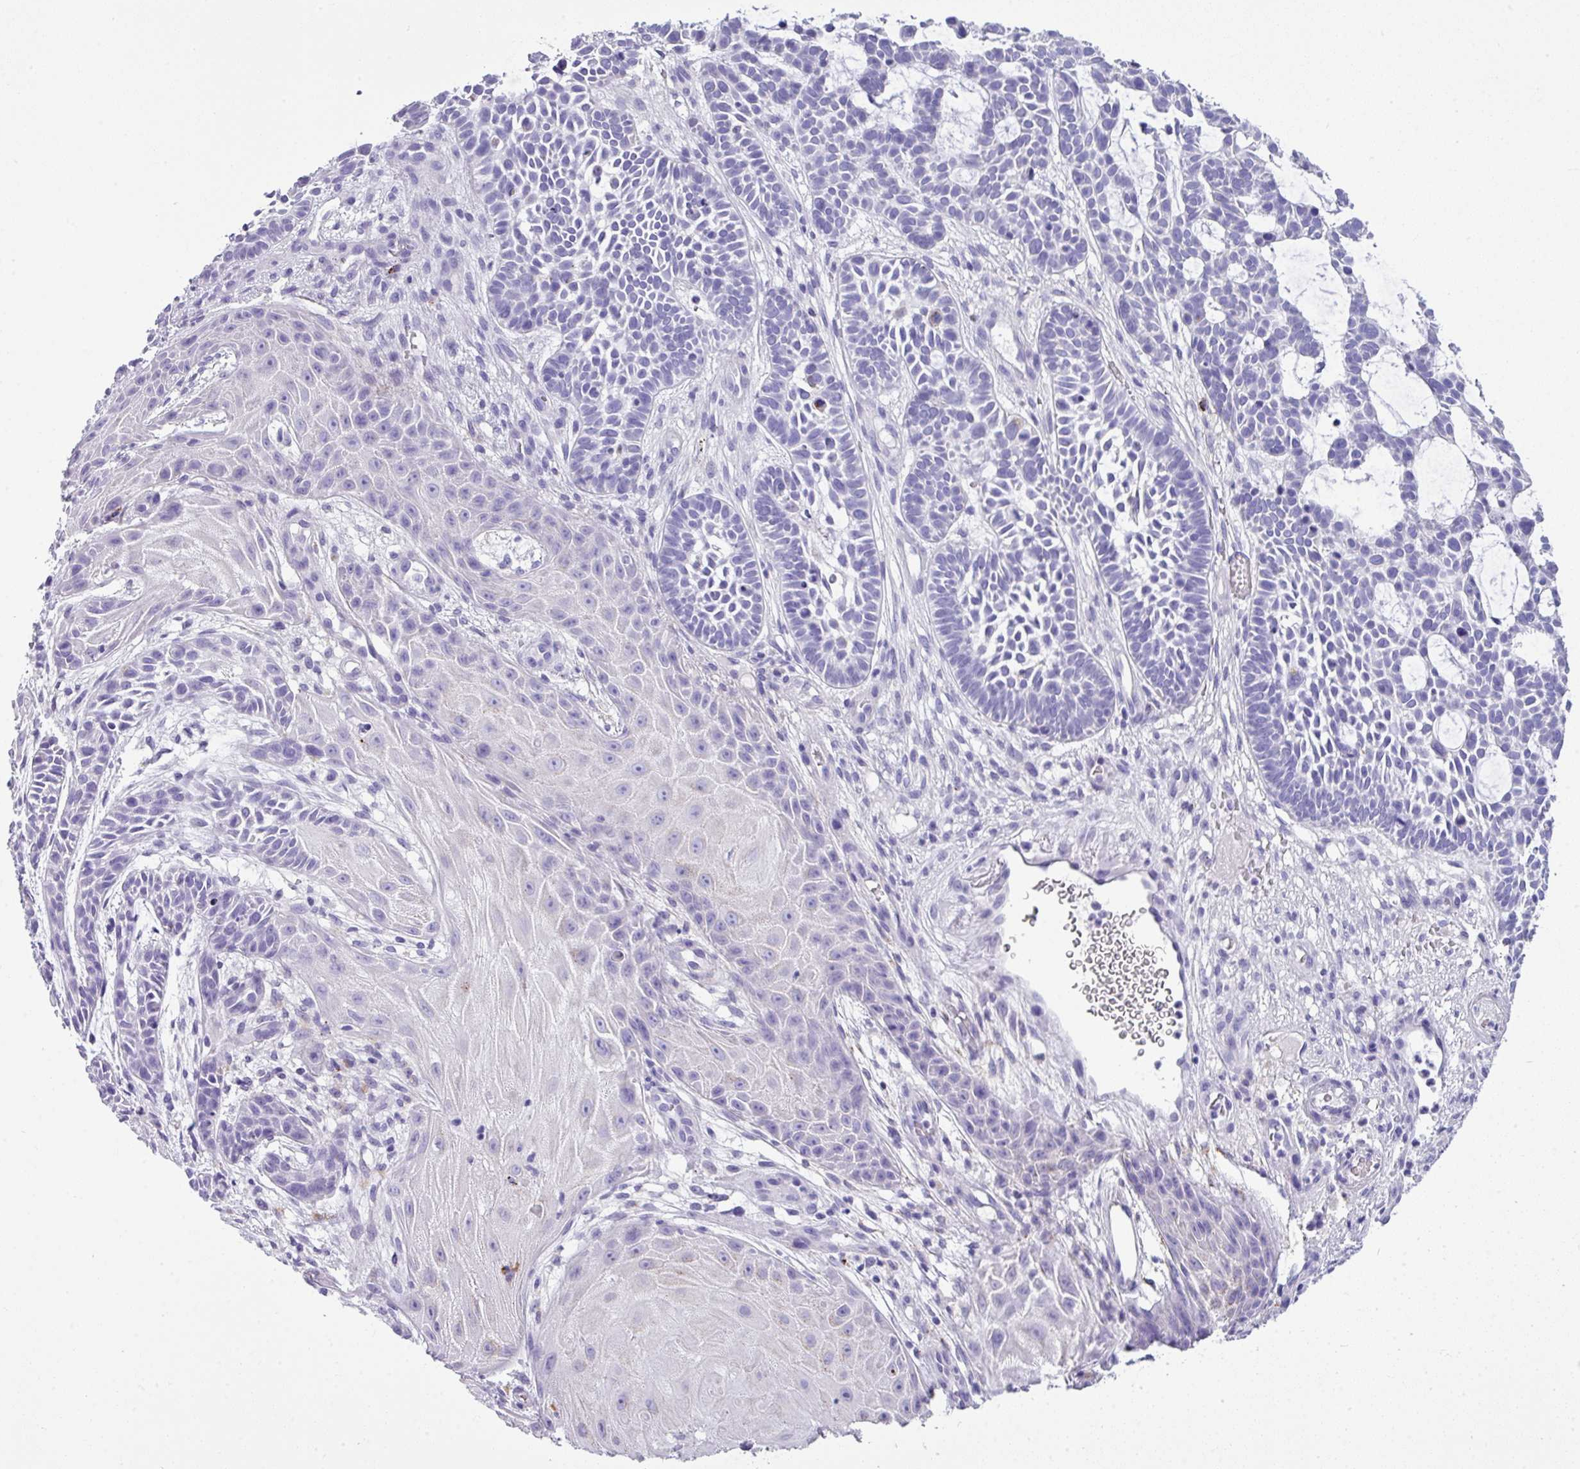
{"staining": {"intensity": "negative", "quantity": "none", "location": "none"}, "tissue": "skin cancer", "cell_type": "Tumor cells", "image_type": "cancer", "snomed": [{"axis": "morphology", "description": "Basal cell carcinoma"}, {"axis": "topography", "description": "Skin"}], "caption": "A high-resolution photomicrograph shows immunohistochemistry staining of basal cell carcinoma (skin), which shows no significant positivity in tumor cells.", "gene": "ZNF568", "patient": {"sex": "male", "age": 89}}